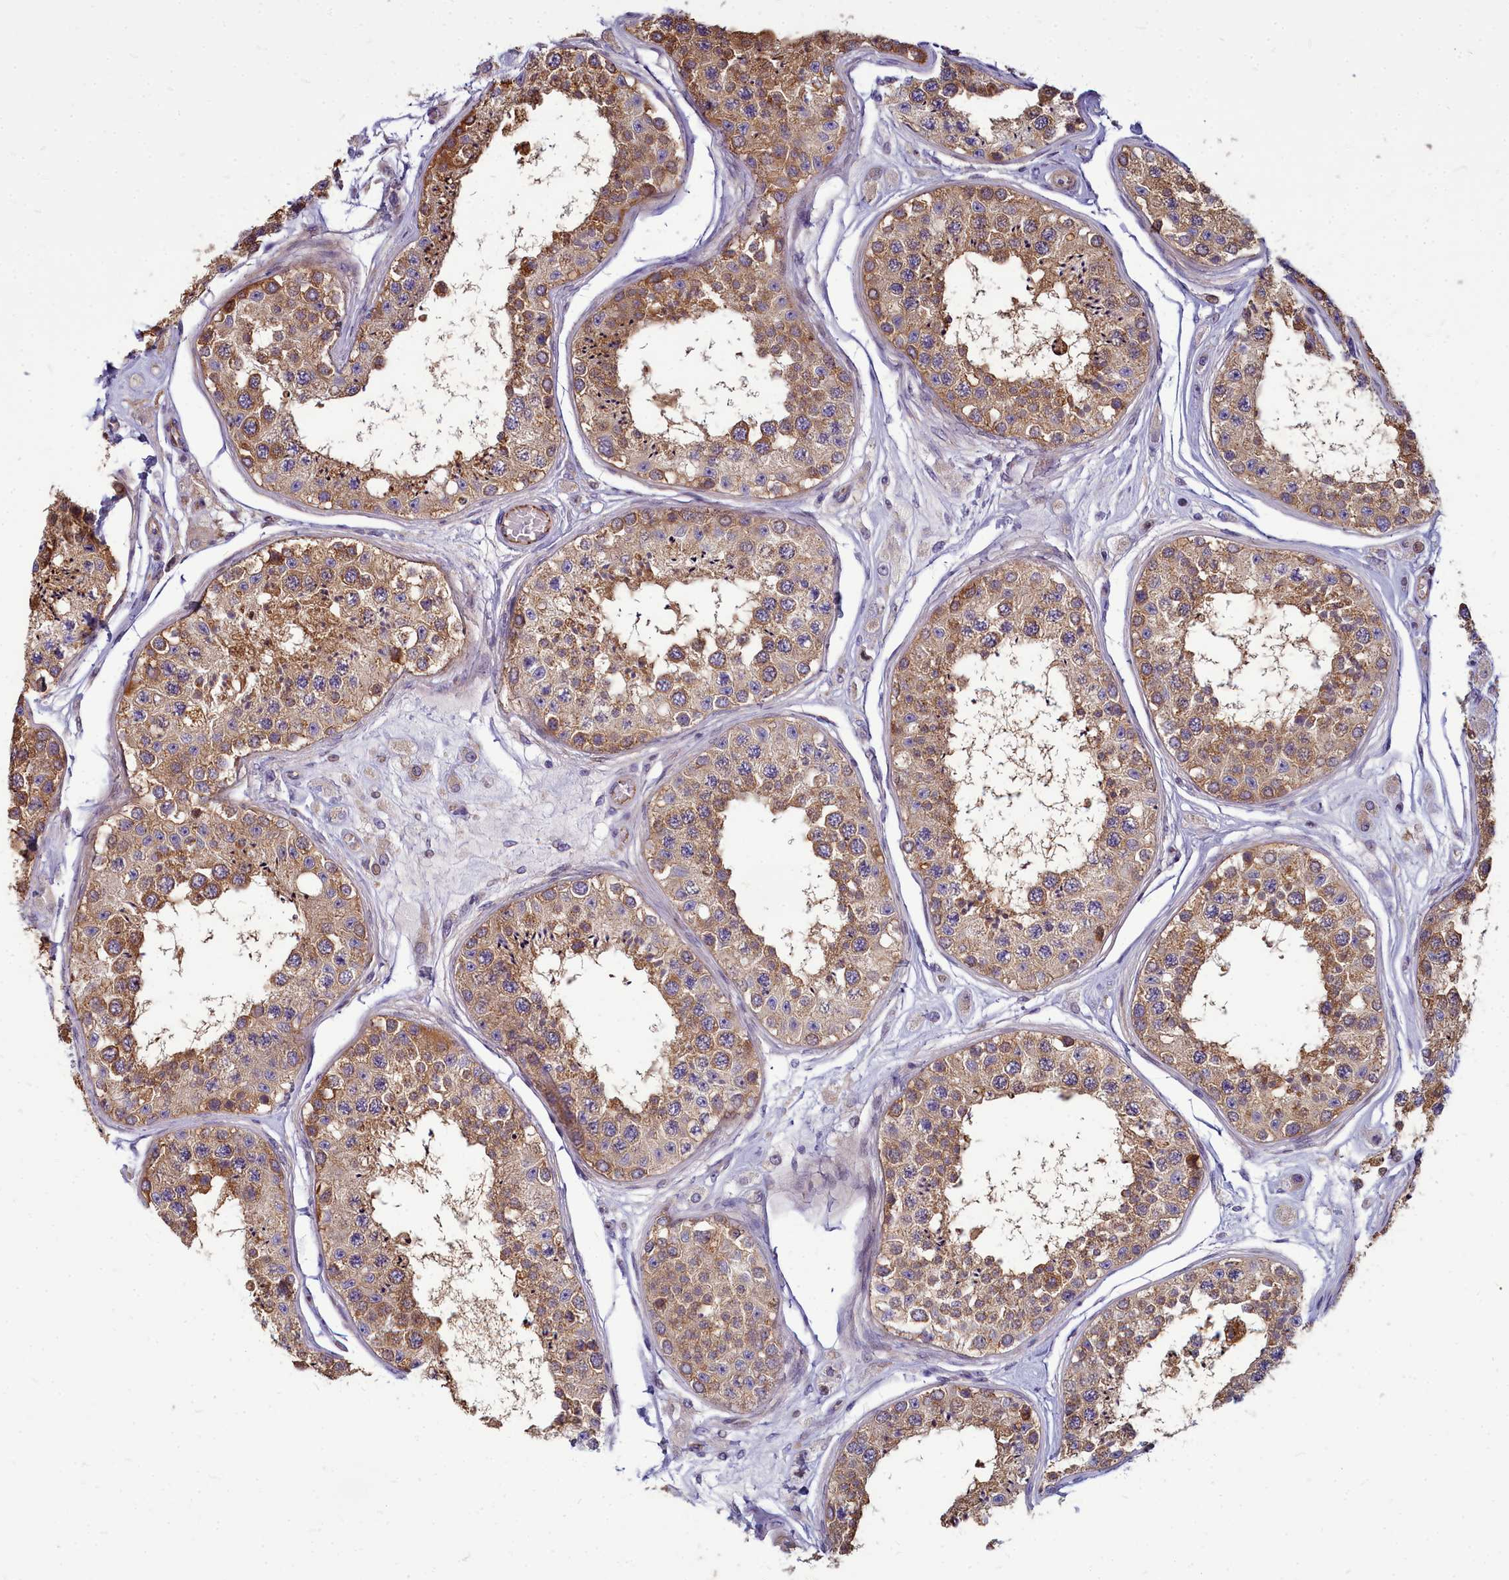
{"staining": {"intensity": "moderate", "quantity": ">75%", "location": "cytoplasmic/membranous"}, "tissue": "testis", "cell_type": "Cells in seminiferous ducts", "image_type": "normal", "snomed": [{"axis": "morphology", "description": "Normal tissue, NOS"}, {"axis": "topography", "description": "Testis"}], "caption": "IHC image of normal testis: testis stained using immunohistochemistry shows medium levels of moderate protein expression localized specifically in the cytoplasmic/membranous of cells in seminiferous ducts, appearing as a cytoplasmic/membranous brown color.", "gene": "TTC5", "patient": {"sex": "male", "age": 25}}